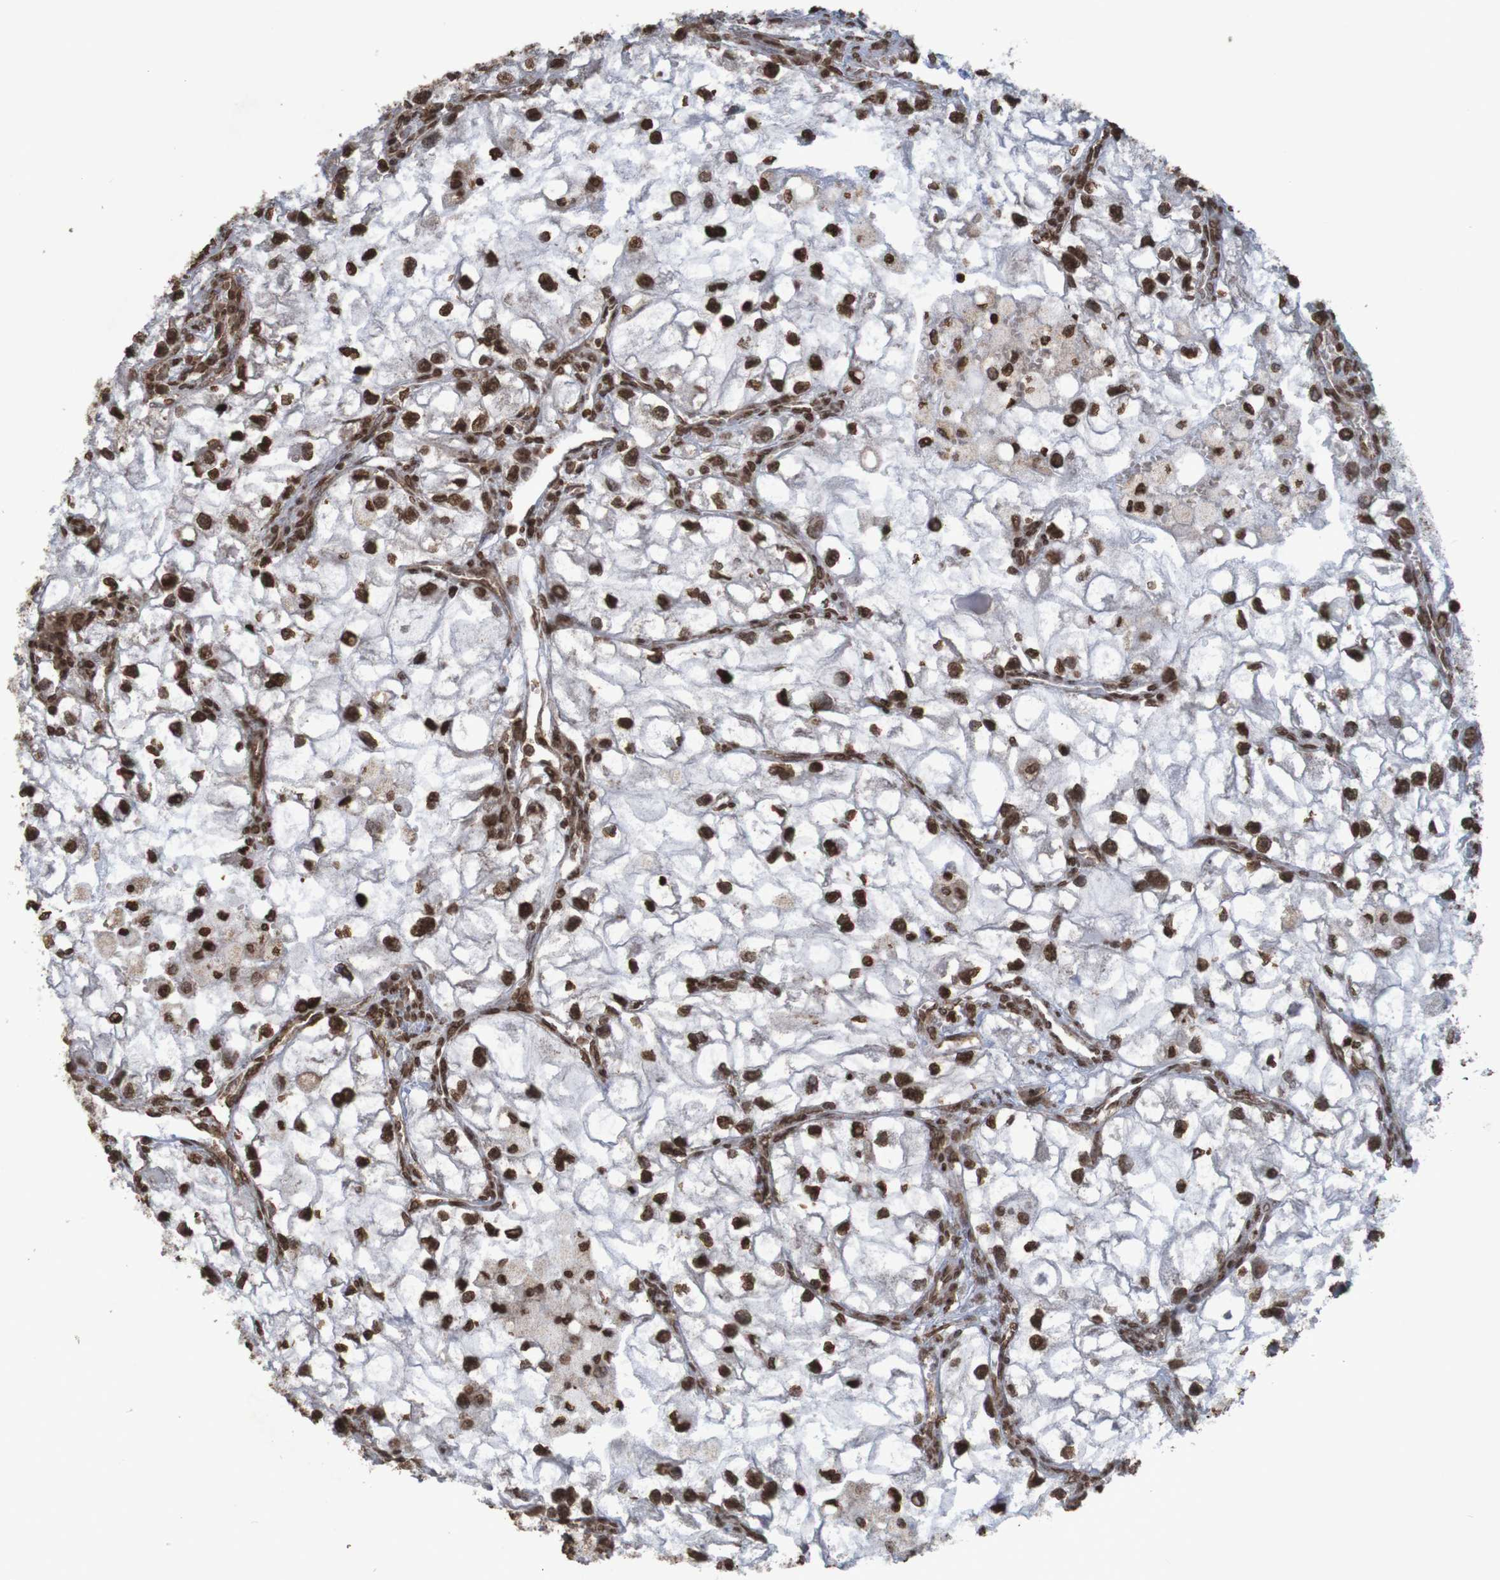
{"staining": {"intensity": "strong", "quantity": ">75%", "location": "nuclear"}, "tissue": "renal cancer", "cell_type": "Tumor cells", "image_type": "cancer", "snomed": [{"axis": "morphology", "description": "Adenocarcinoma, NOS"}, {"axis": "topography", "description": "Kidney"}], "caption": "IHC micrograph of neoplastic tissue: adenocarcinoma (renal) stained using IHC displays high levels of strong protein expression localized specifically in the nuclear of tumor cells, appearing as a nuclear brown color.", "gene": "GFI1", "patient": {"sex": "female", "age": 70}}